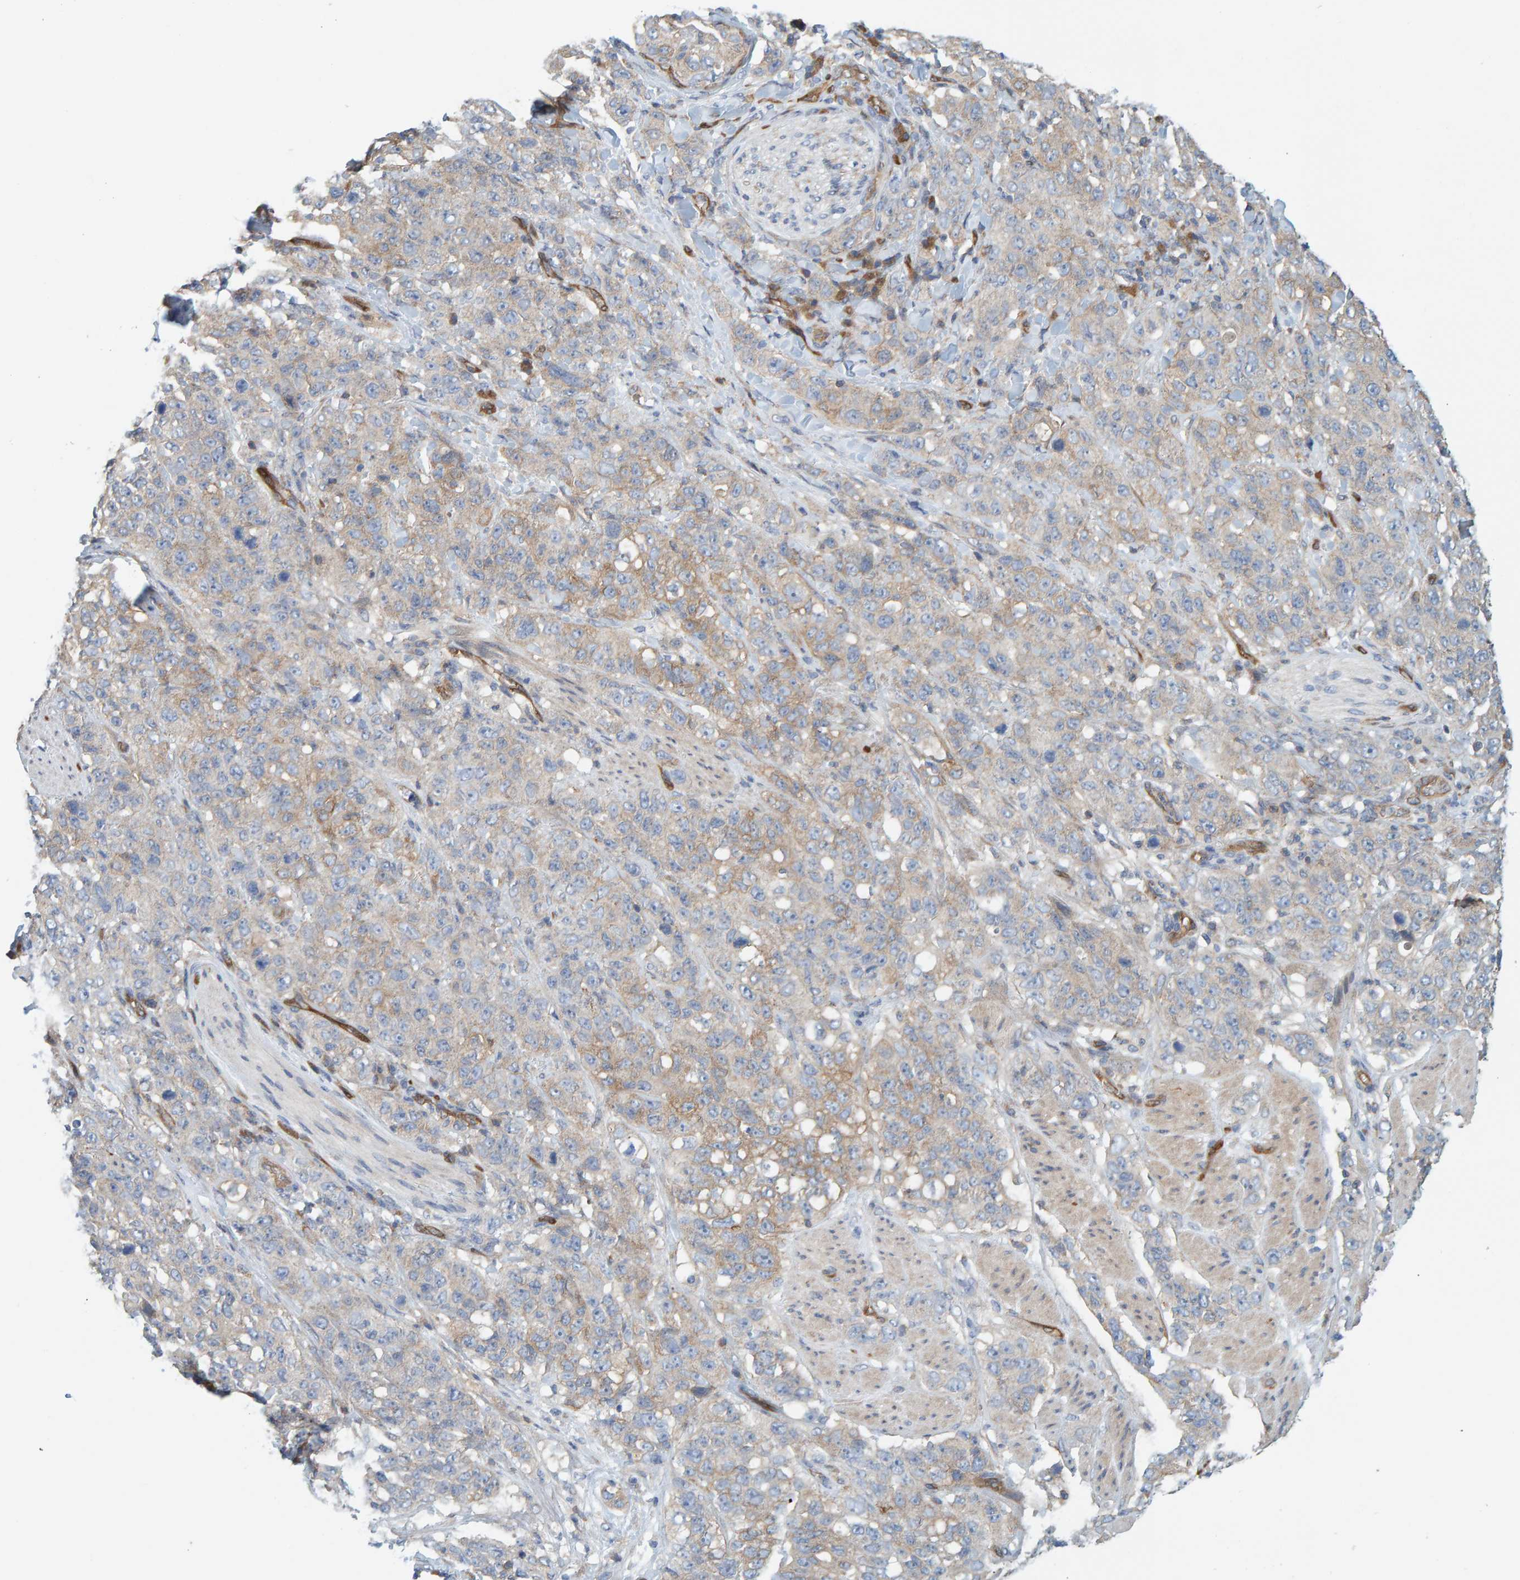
{"staining": {"intensity": "weak", "quantity": "25%-75%", "location": "cytoplasmic/membranous"}, "tissue": "stomach cancer", "cell_type": "Tumor cells", "image_type": "cancer", "snomed": [{"axis": "morphology", "description": "Adenocarcinoma, NOS"}, {"axis": "topography", "description": "Stomach"}], "caption": "DAB (3,3'-diaminobenzidine) immunohistochemical staining of human stomach adenocarcinoma exhibits weak cytoplasmic/membranous protein expression in approximately 25%-75% of tumor cells.", "gene": "PRKD2", "patient": {"sex": "male", "age": 48}}